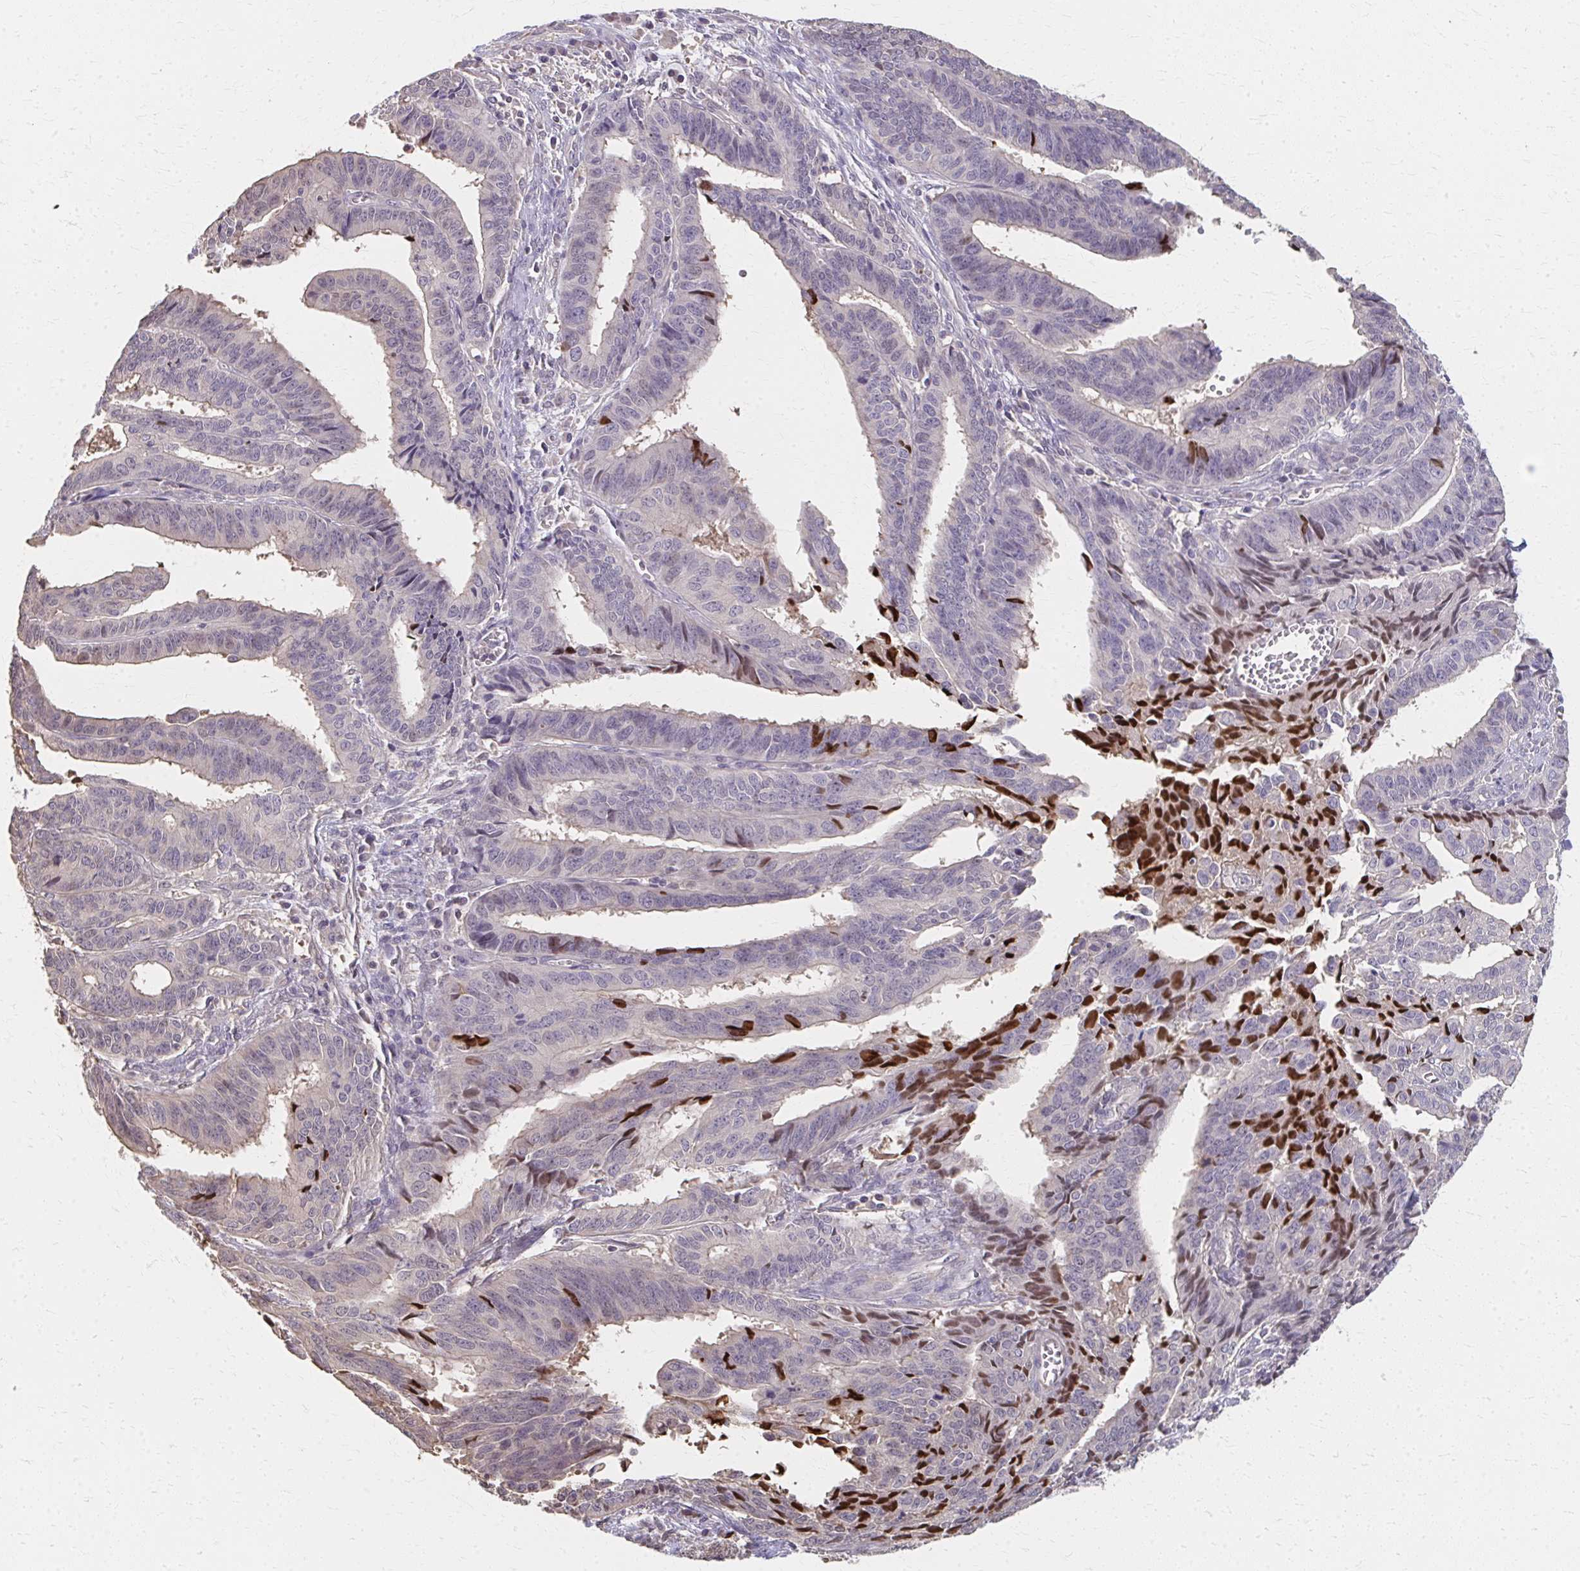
{"staining": {"intensity": "negative", "quantity": "none", "location": "none"}, "tissue": "endometrial cancer", "cell_type": "Tumor cells", "image_type": "cancer", "snomed": [{"axis": "morphology", "description": "Adenocarcinoma, NOS"}, {"axis": "topography", "description": "Endometrium"}], "caption": "Human adenocarcinoma (endometrial) stained for a protein using immunohistochemistry (IHC) displays no staining in tumor cells.", "gene": "RABGAP1L", "patient": {"sex": "female", "age": 65}}